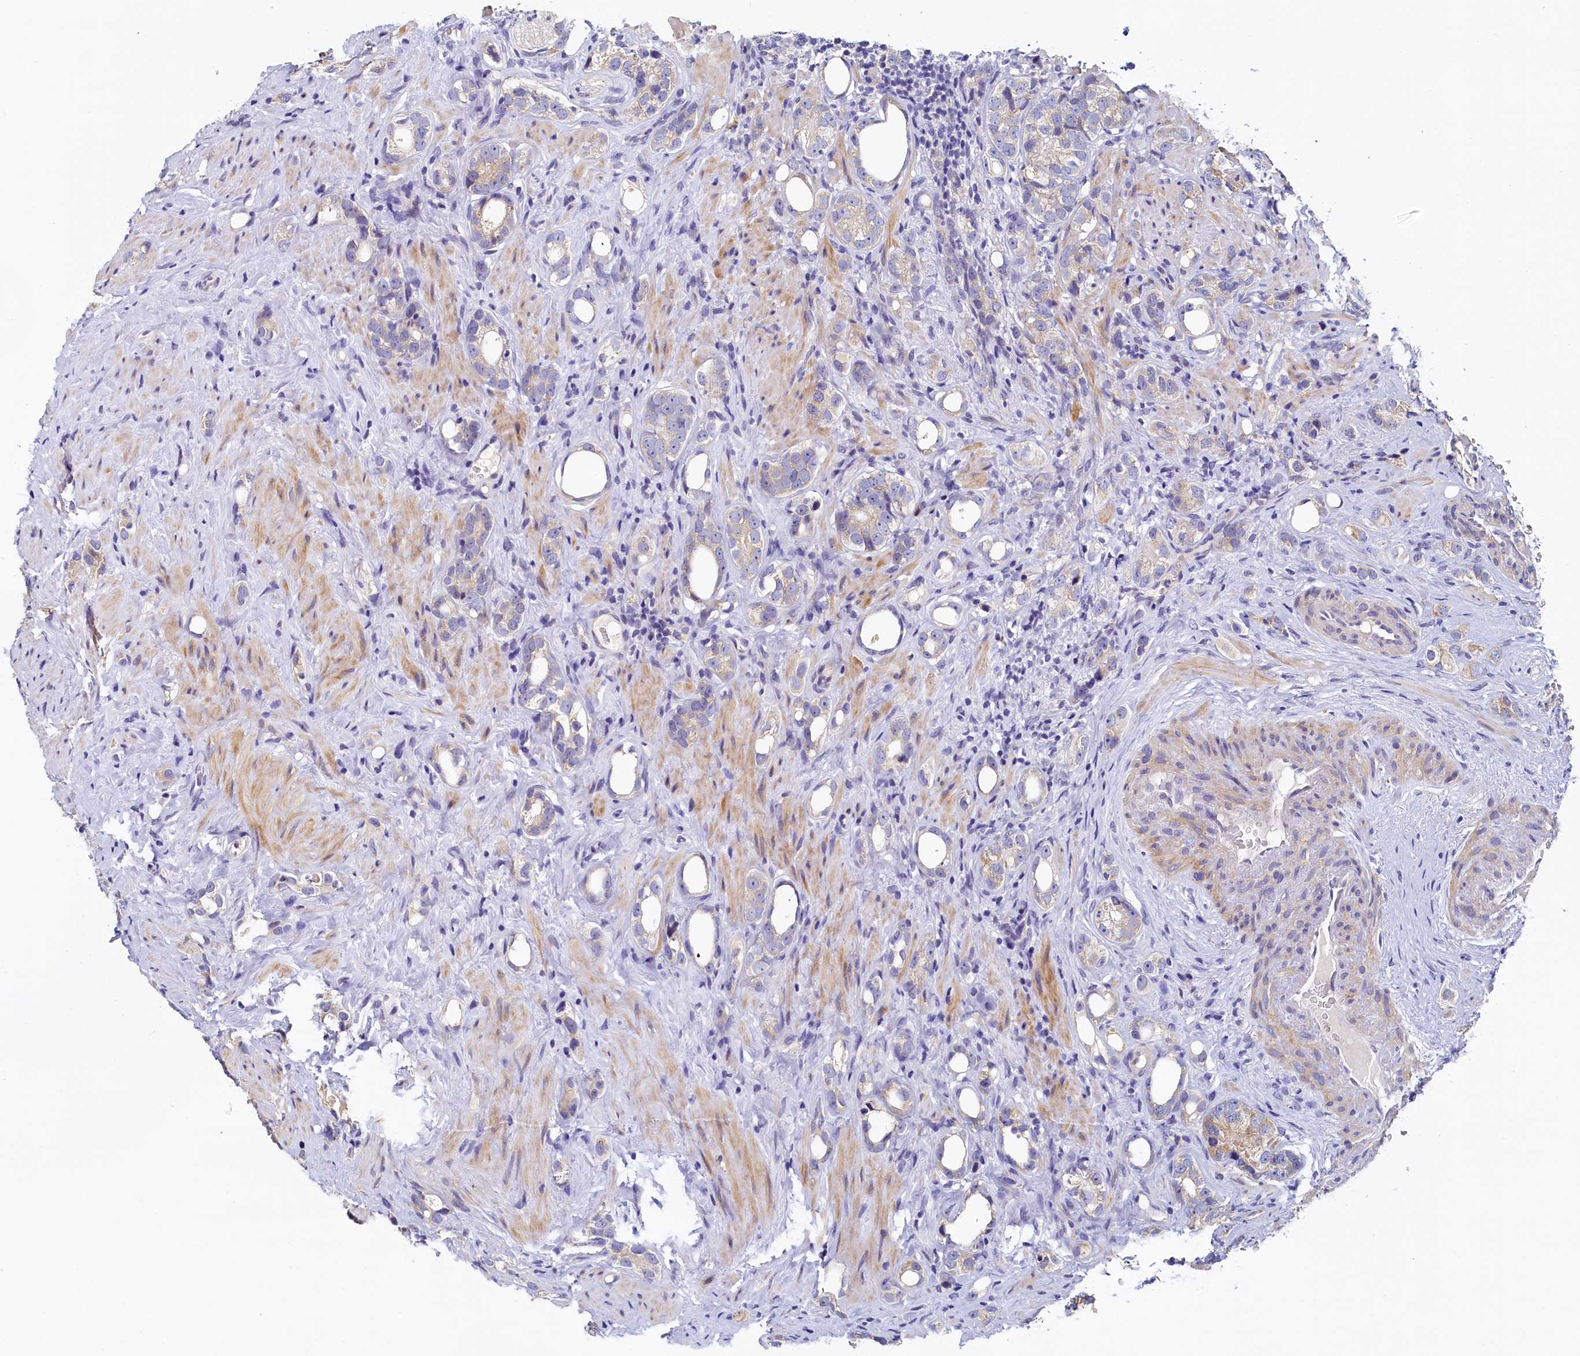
{"staining": {"intensity": "weak", "quantity": "25%-75%", "location": "cytoplasmic/membranous"}, "tissue": "prostate cancer", "cell_type": "Tumor cells", "image_type": "cancer", "snomed": [{"axis": "morphology", "description": "Adenocarcinoma, High grade"}, {"axis": "topography", "description": "Prostate"}], "caption": "A brown stain highlights weak cytoplasmic/membranous positivity of a protein in adenocarcinoma (high-grade) (prostate) tumor cells.", "gene": "DTD1", "patient": {"sex": "male", "age": 63}}